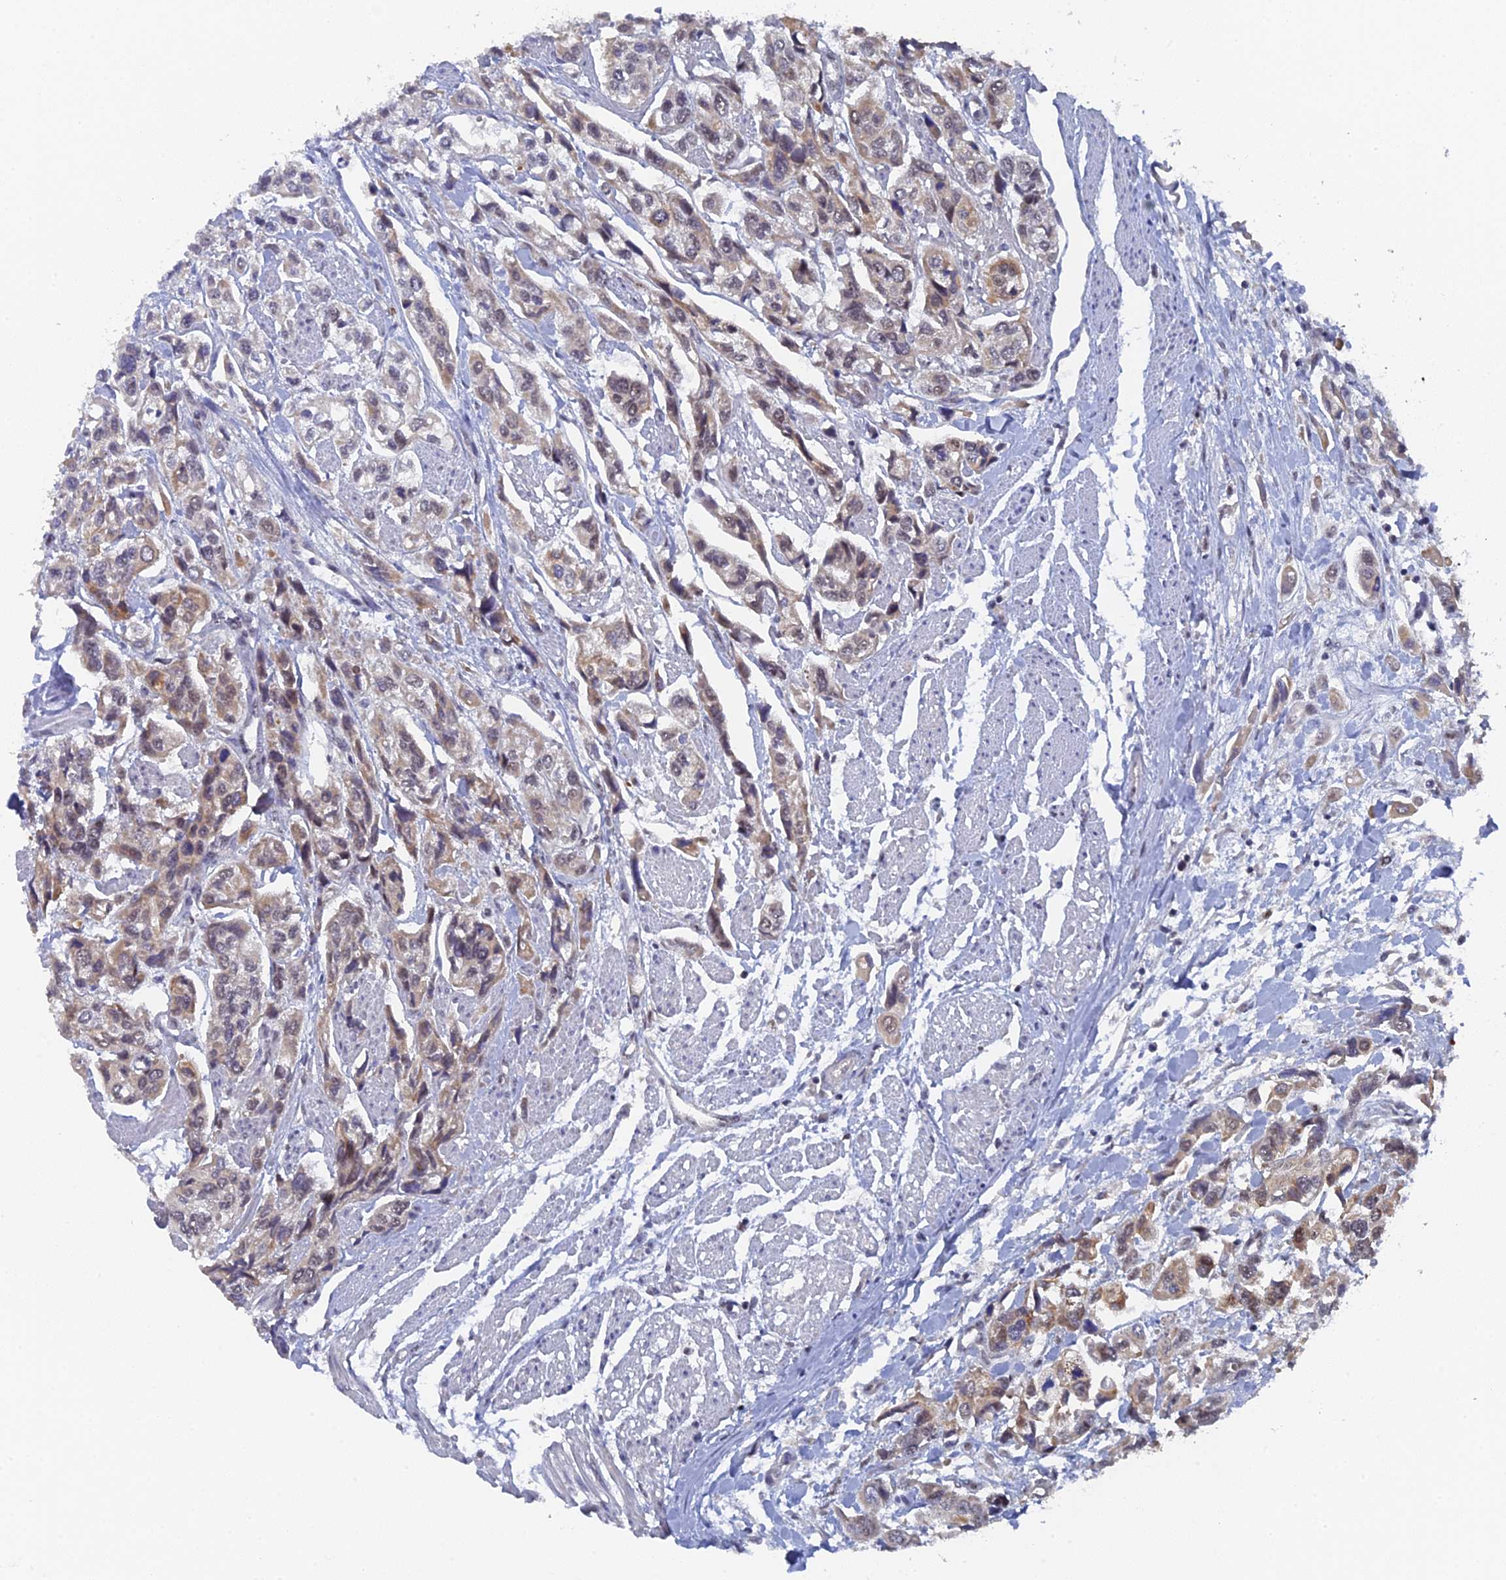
{"staining": {"intensity": "weak", "quantity": "25%-75%", "location": "cytoplasmic/membranous,nuclear"}, "tissue": "urothelial cancer", "cell_type": "Tumor cells", "image_type": "cancer", "snomed": [{"axis": "morphology", "description": "Urothelial carcinoma, High grade"}, {"axis": "topography", "description": "Urinary bladder"}], "caption": "IHC photomicrograph of neoplastic tissue: human urothelial carcinoma (high-grade) stained using IHC exhibits low levels of weak protein expression localized specifically in the cytoplasmic/membranous and nuclear of tumor cells, appearing as a cytoplasmic/membranous and nuclear brown color.", "gene": "MIGA2", "patient": {"sex": "male", "age": 67}}